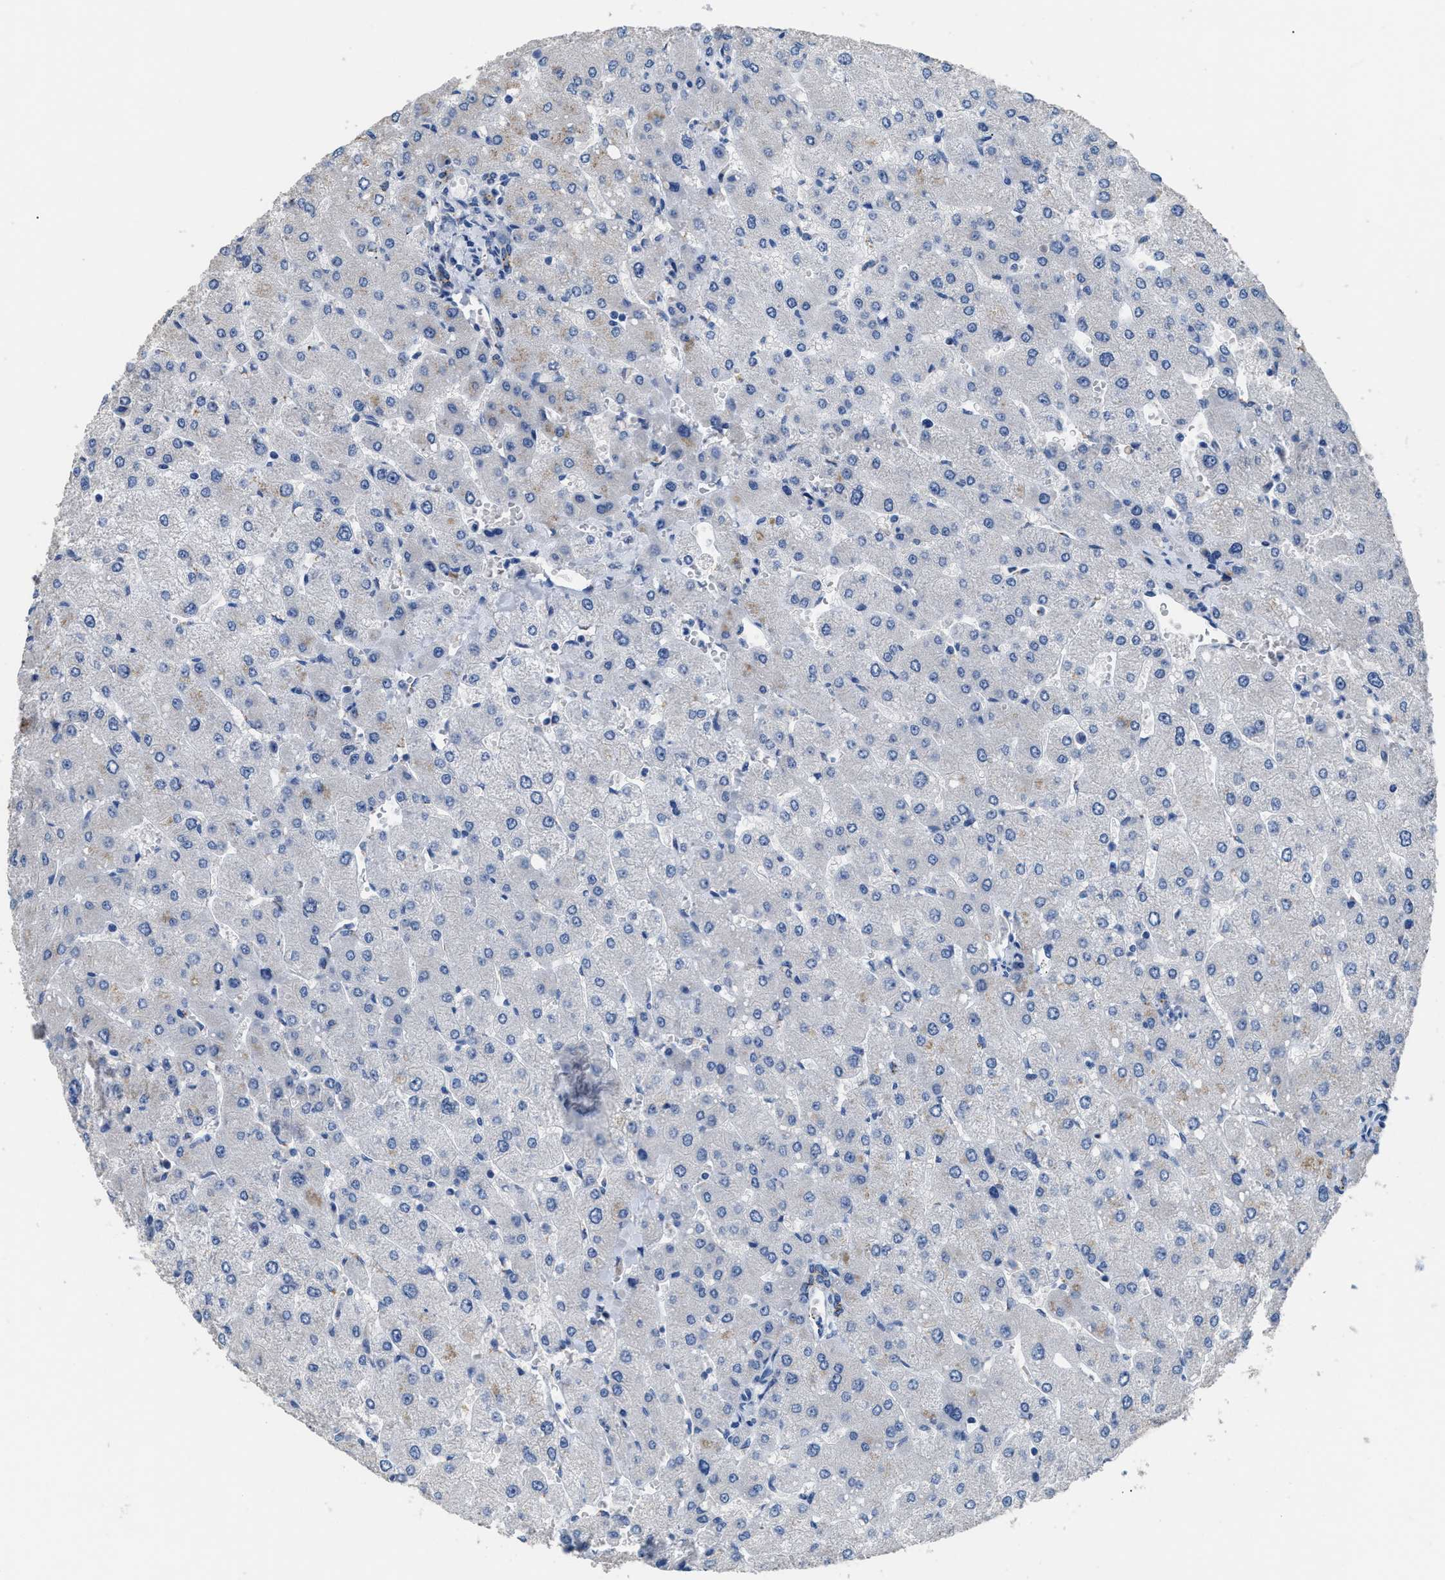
{"staining": {"intensity": "moderate", "quantity": "25%-75%", "location": "cytoplasmic/membranous"}, "tissue": "liver", "cell_type": "Cholangiocytes", "image_type": "normal", "snomed": [{"axis": "morphology", "description": "Normal tissue, NOS"}, {"axis": "topography", "description": "Liver"}], "caption": "Immunohistochemistry histopathology image of benign liver: liver stained using IHC displays medium levels of moderate protein expression localized specifically in the cytoplasmic/membranous of cholangiocytes, appearing as a cytoplasmic/membranous brown color.", "gene": "GOLM1", "patient": {"sex": "male", "age": 55}}